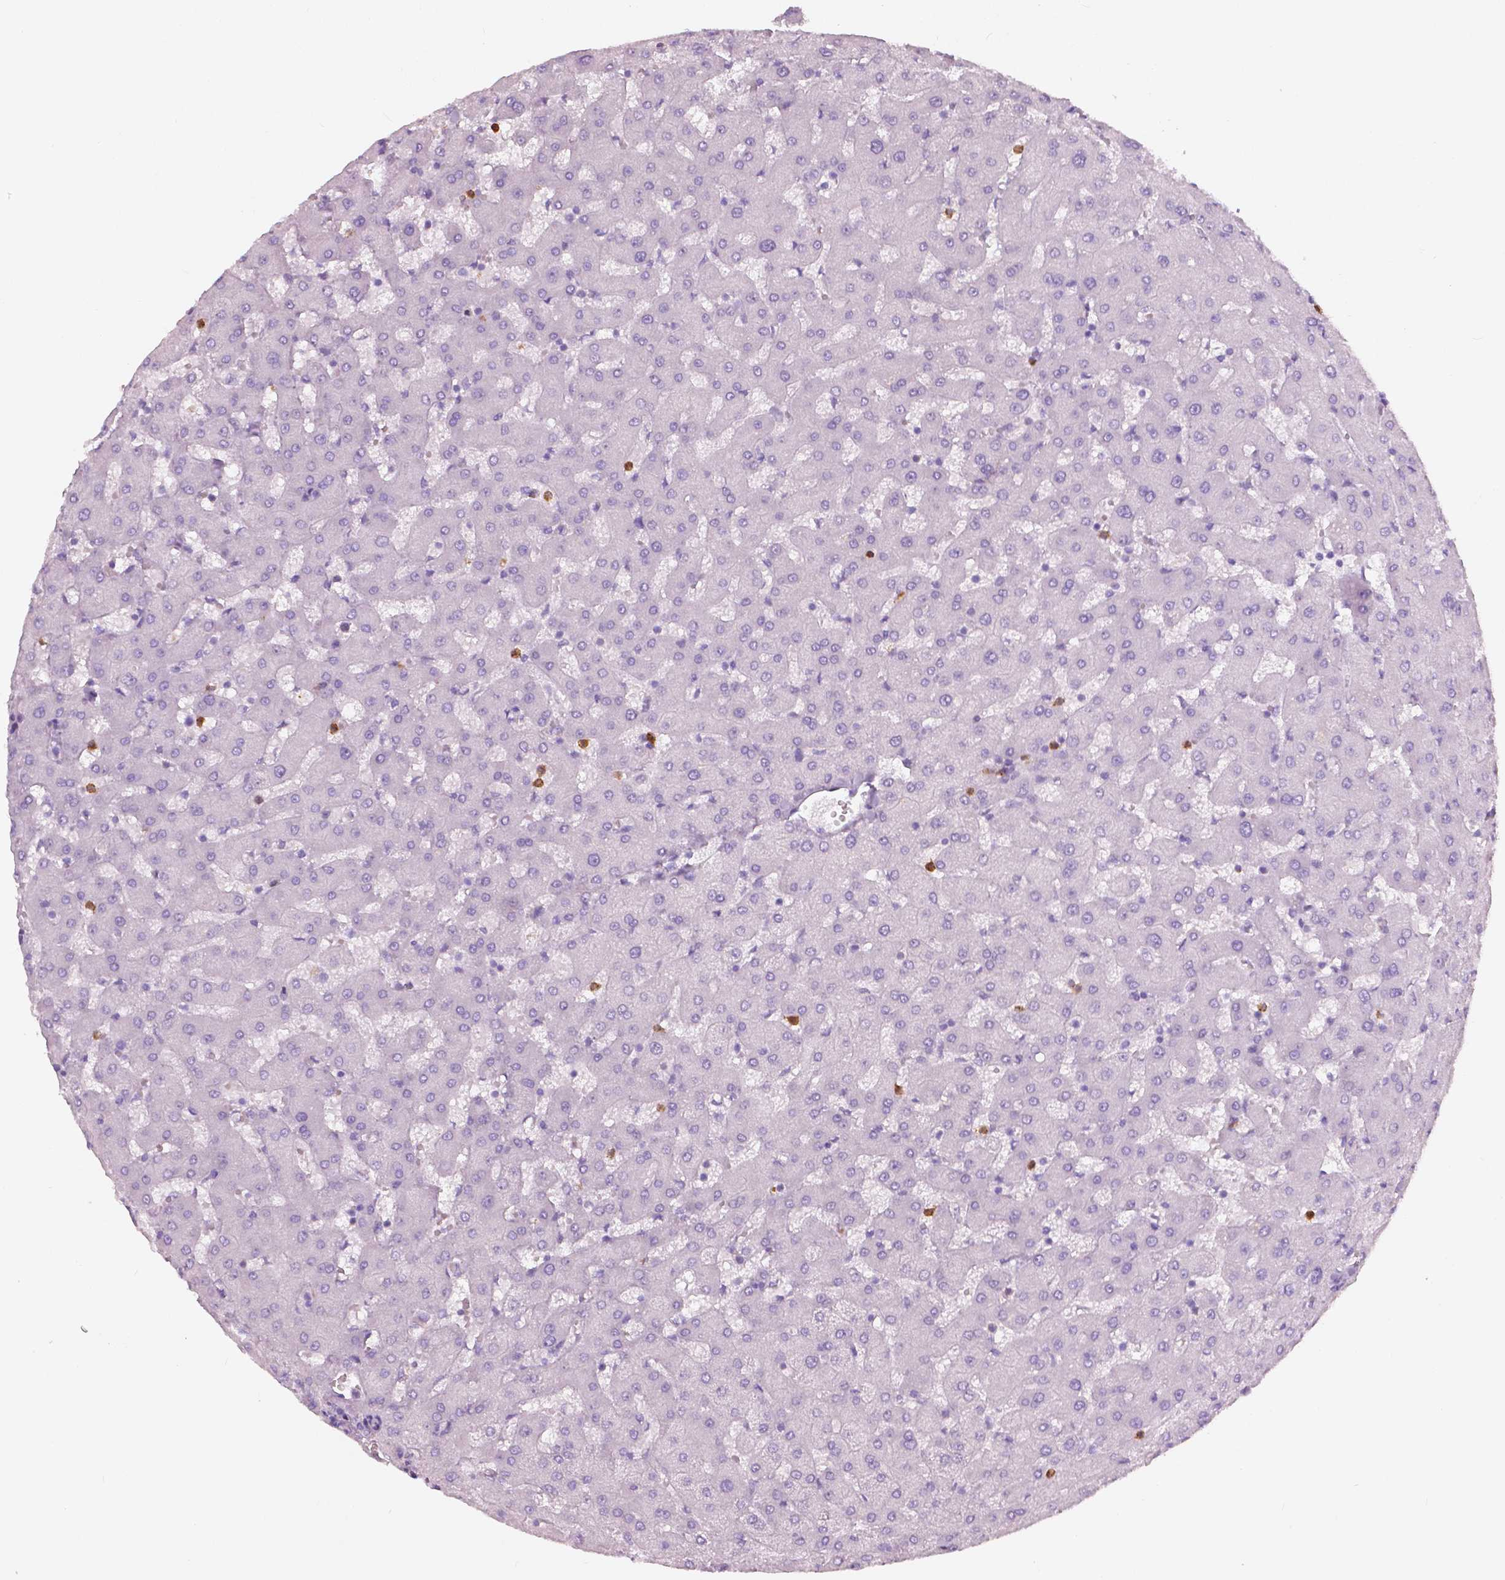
{"staining": {"intensity": "negative", "quantity": "none", "location": "none"}, "tissue": "liver", "cell_type": "Cholangiocytes", "image_type": "normal", "snomed": [{"axis": "morphology", "description": "Normal tissue, NOS"}, {"axis": "topography", "description": "Liver"}], "caption": "The immunohistochemistry (IHC) image has no significant positivity in cholangiocytes of liver. (Brightfield microscopy of DAB IHC at high magnification).", "gene": "CXCR2", "patient": {"sex": "female", "age": 63}}